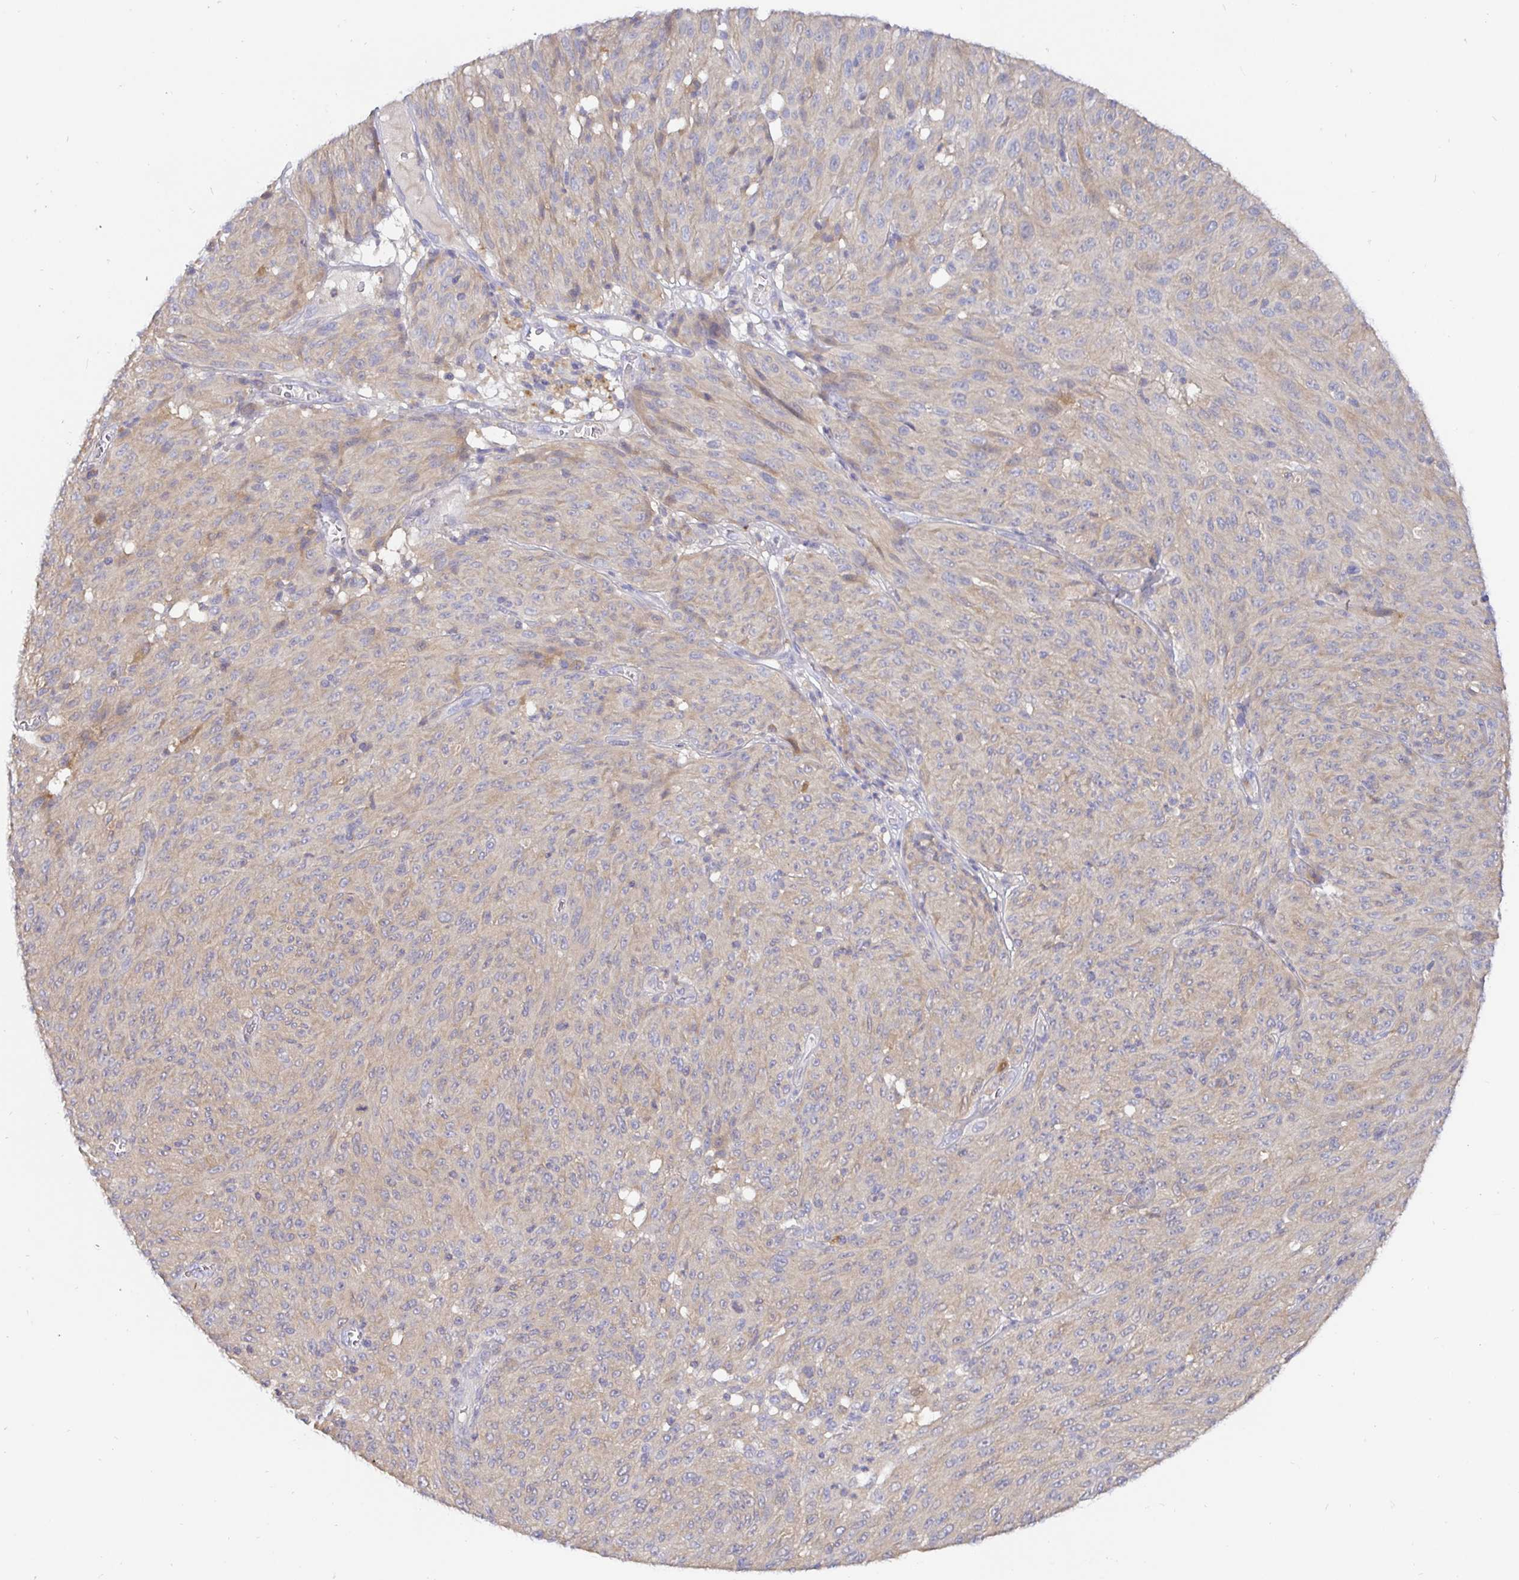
{"staining": {"intensity": "weak", "quantity": "<25%", "location": "cytoplasmic/membranous"}, "tissue": "melanoma", "cell_type": "Tumor cells", "image_type": "cancer", "snomed": [{"axis": "morphology", "description": "Malignant melanoma, NOS"}, {"axis": "topography", "description": "Skin"}], "caption": "Immunohistochemistry (IHC) photomicrograph of neoplastic tissue: human melanoma stained with DAB demonstrates no significant protein staining in tumor cells.", "gene": "KIF21A", "patient": {"sex": "male", "age": 85}}